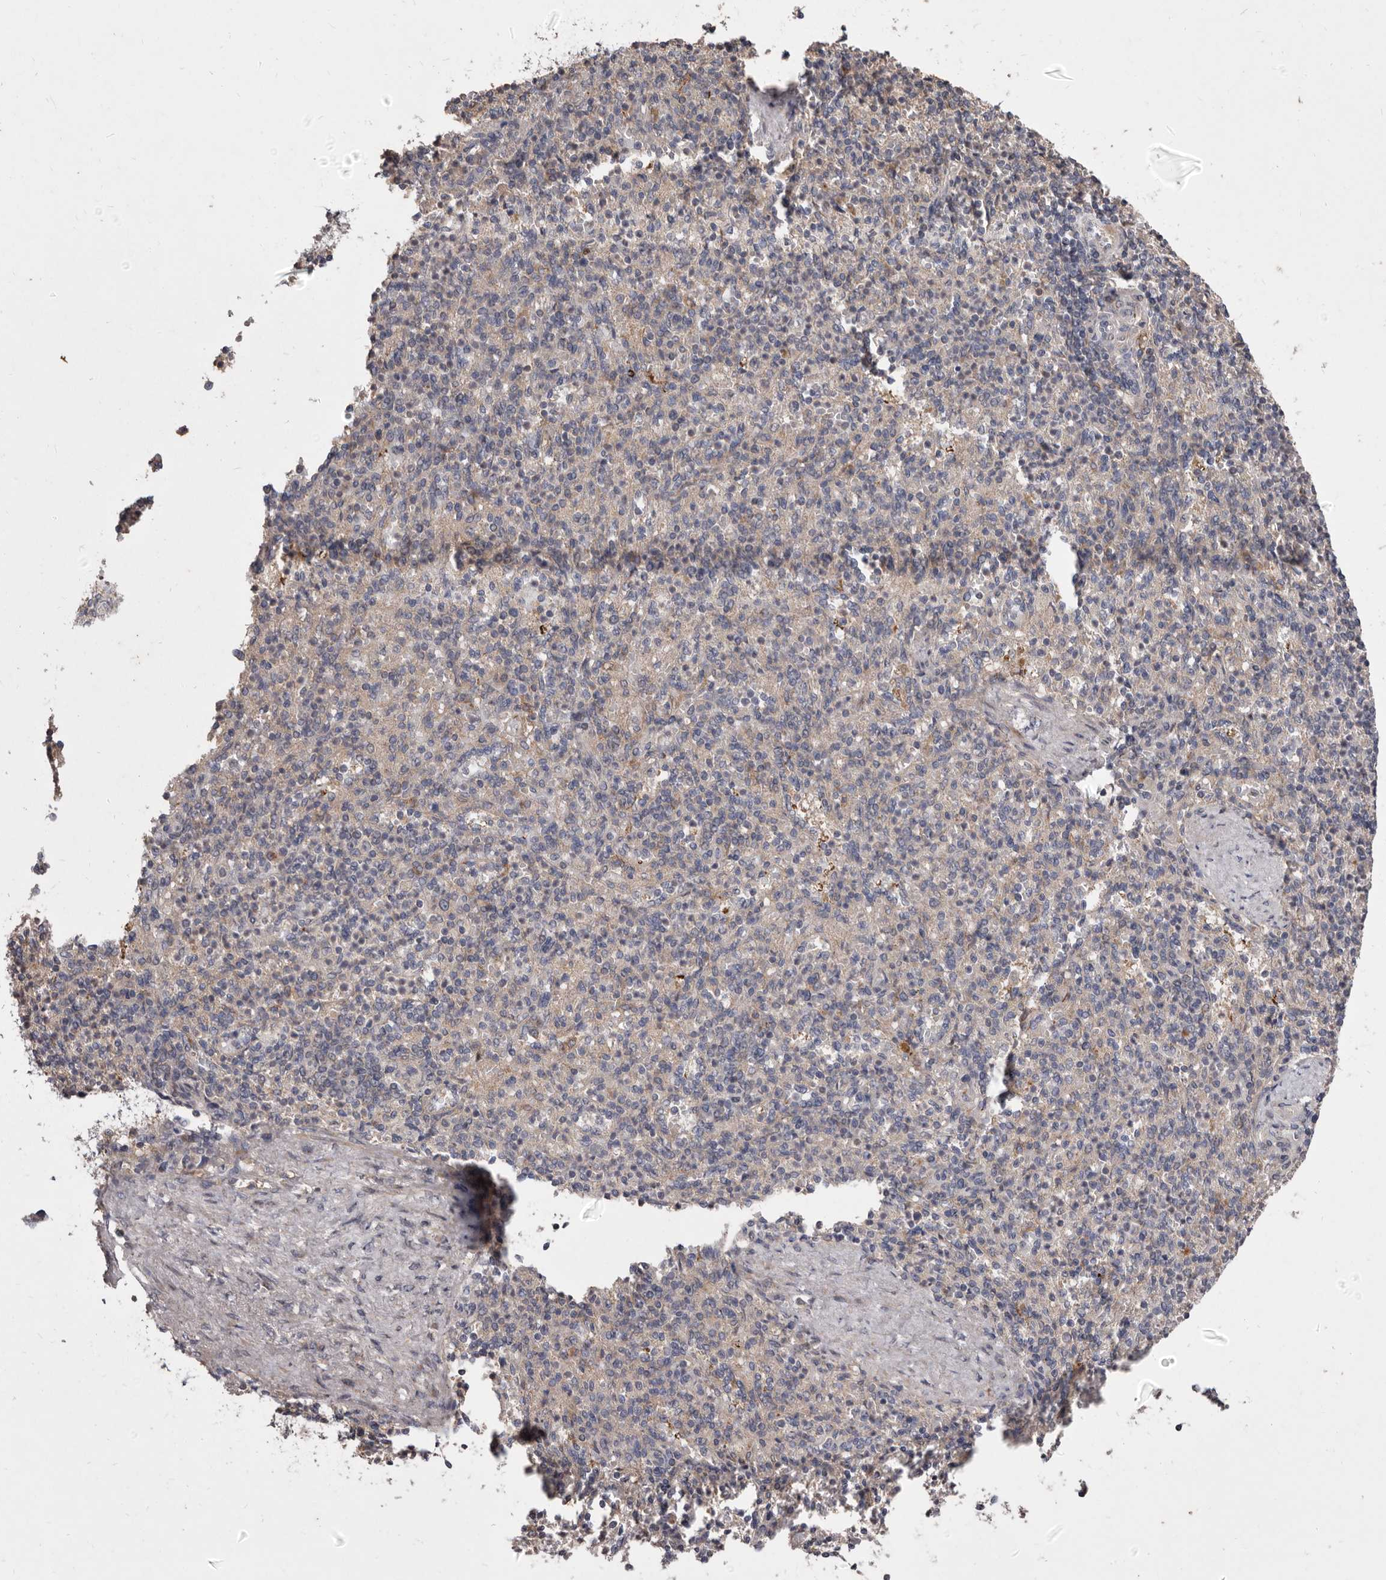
{"staining": {"intensity": "negative", "quantity": "none", "location": "none"}, "tissue": "spleen", "cell_type": "Cells in red pulp", "image_type": "normal", "snomed": [{"axis": "morphology", "description": "Normal tissue, NOS"}, {"axis": "topography", "description": "Spleen"}], "caption": "IHC photomicrograph of benign spleen: human spleen stained with DAB (3,3'-diaminobenzidine) reveals no significant protein staining in cells in red pulp.", "gene": "FLAD1", "patient": {"sex": "female", "age": 74}}